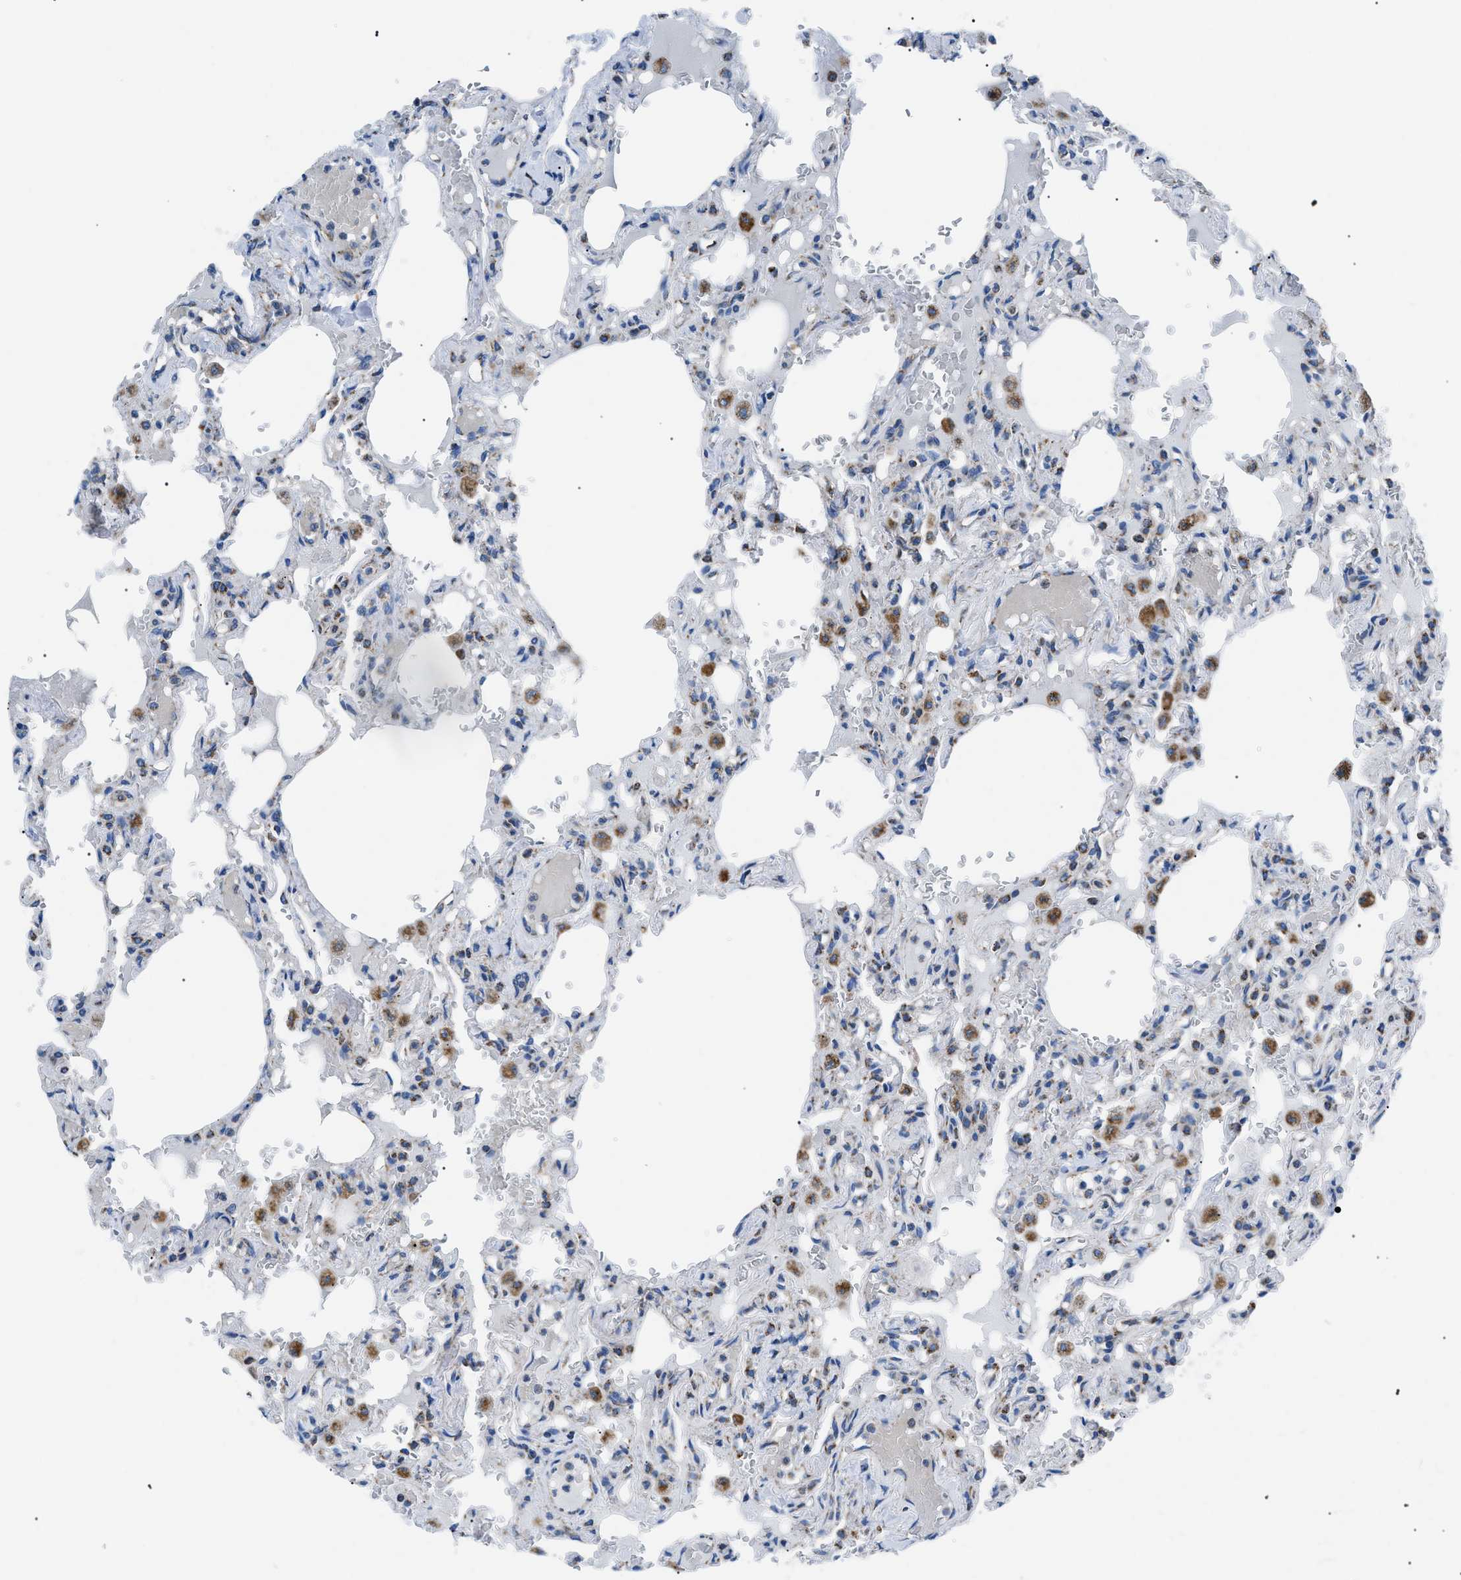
{"staining": {"intensity": "negative", "quantity": "none", "location": "none"}, "tissue": "lung", "cell_type": "Alveolar cells", "image_type": "normal", "snomed": [{"axis": "morphology", "description": "Normal tissue, NOS"}, {"axis": "topography", "description": "Lung"}], "caption": "The immunohistochemistry micrograph has no significant positivity in alveolar cells of lung.", "gene": "PHB2", "patient": {"sex": "male", "age": 21}}